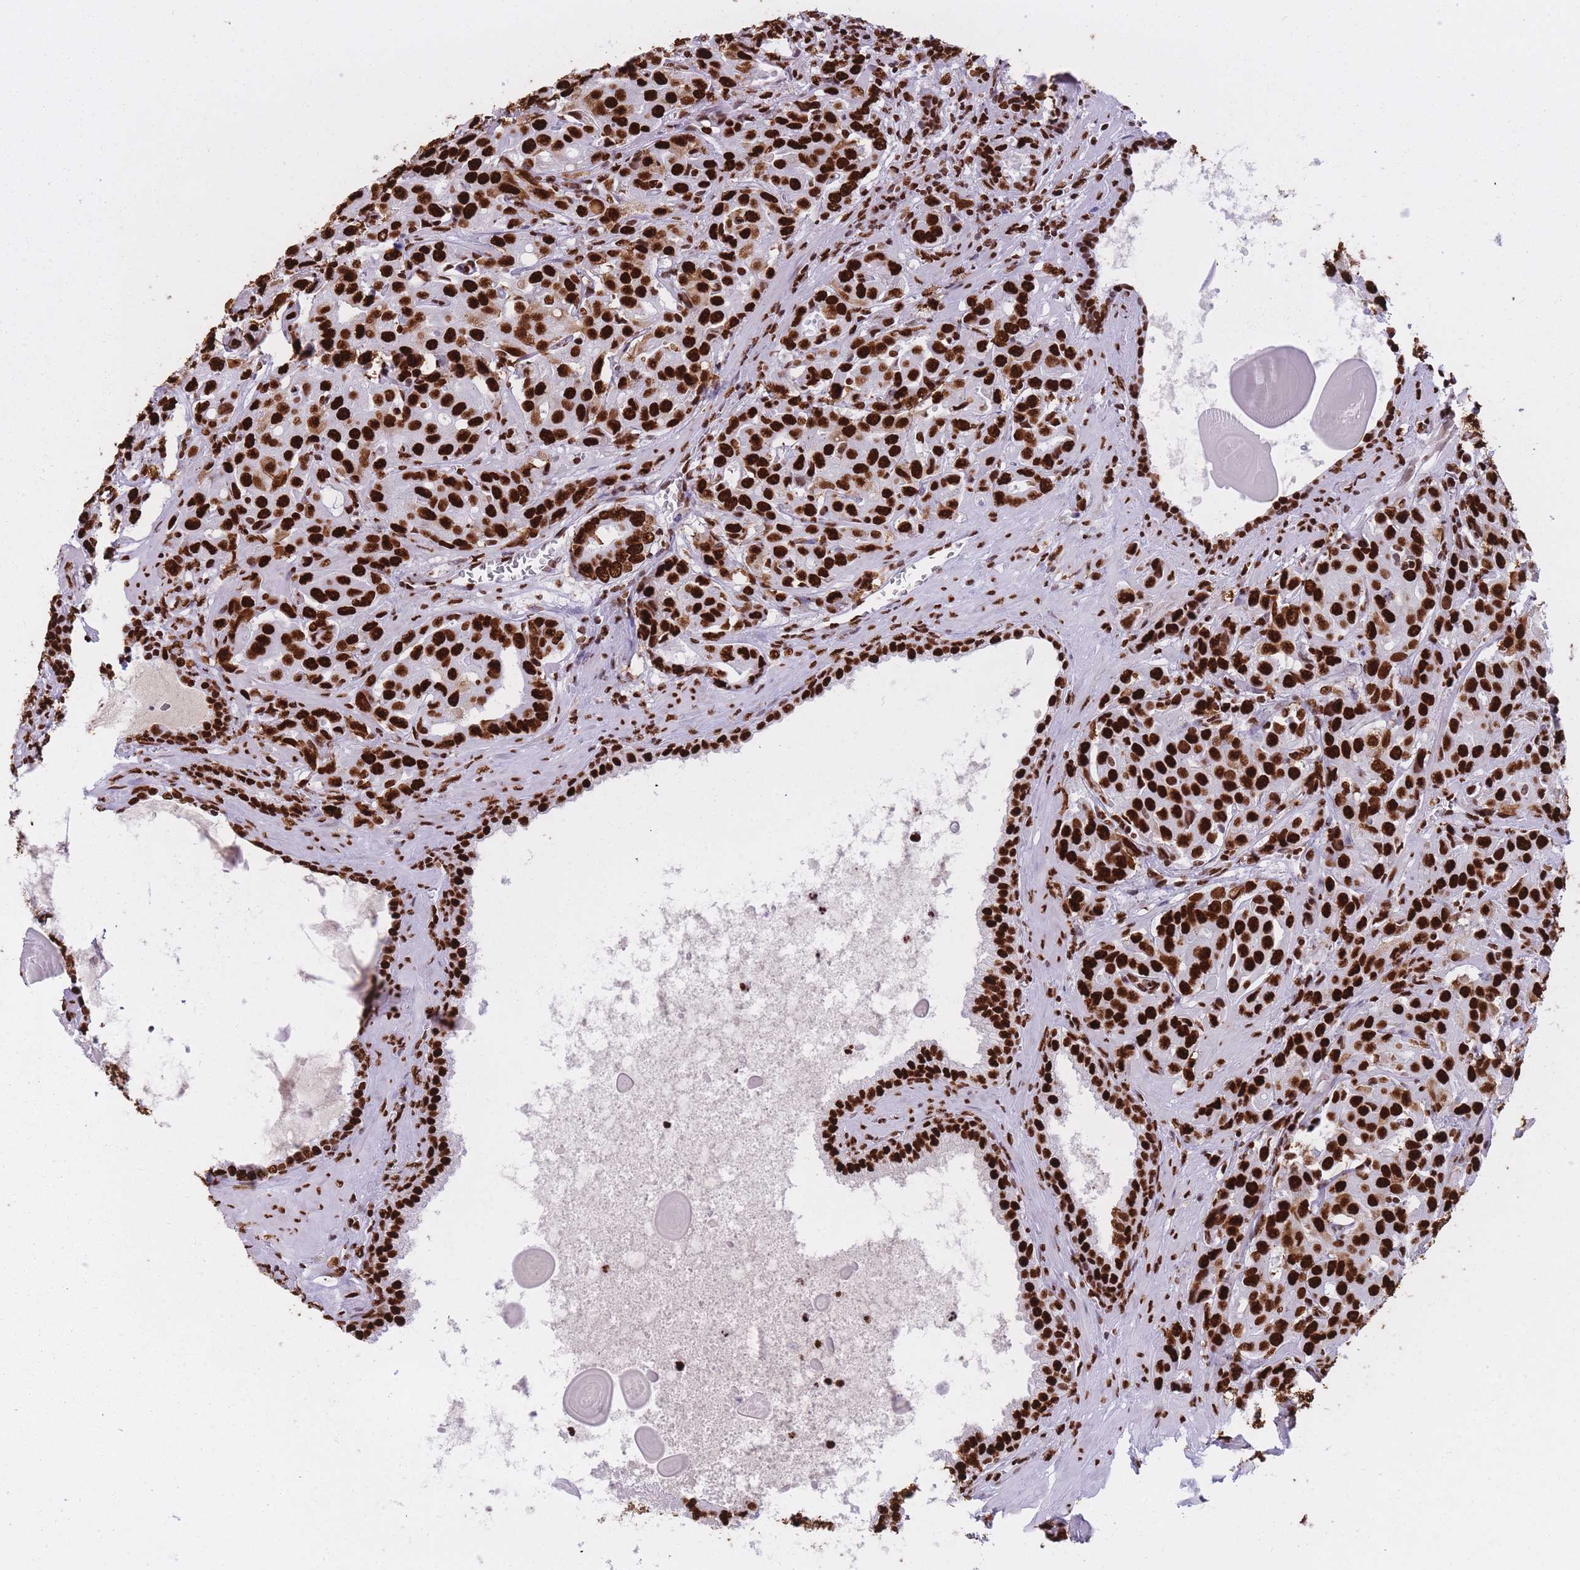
{"staining": {"intensity": "strong", "quantity": ">75%", "location": "nuclear"}, "tissue": "prostate cancer", "cell_type": "Tumor cells", "image_type": "cancer", "snomed": [{"axis": "morphology", "description": "Adenocarcinoma, High grade"}, {"axis": "topography", "description": "Prostate"}], "caption": "High-grade adenocarcinoma (prostate) tissue exhibits strong nuclear expression in approximately >75% of tumor cells, visualized by immunohistochemistry. (DAB = brown stain, brightfield microscopy at high magnification).", "gene": "HNRNPUL1", "patient": {"sex": "male", "age": 68}}